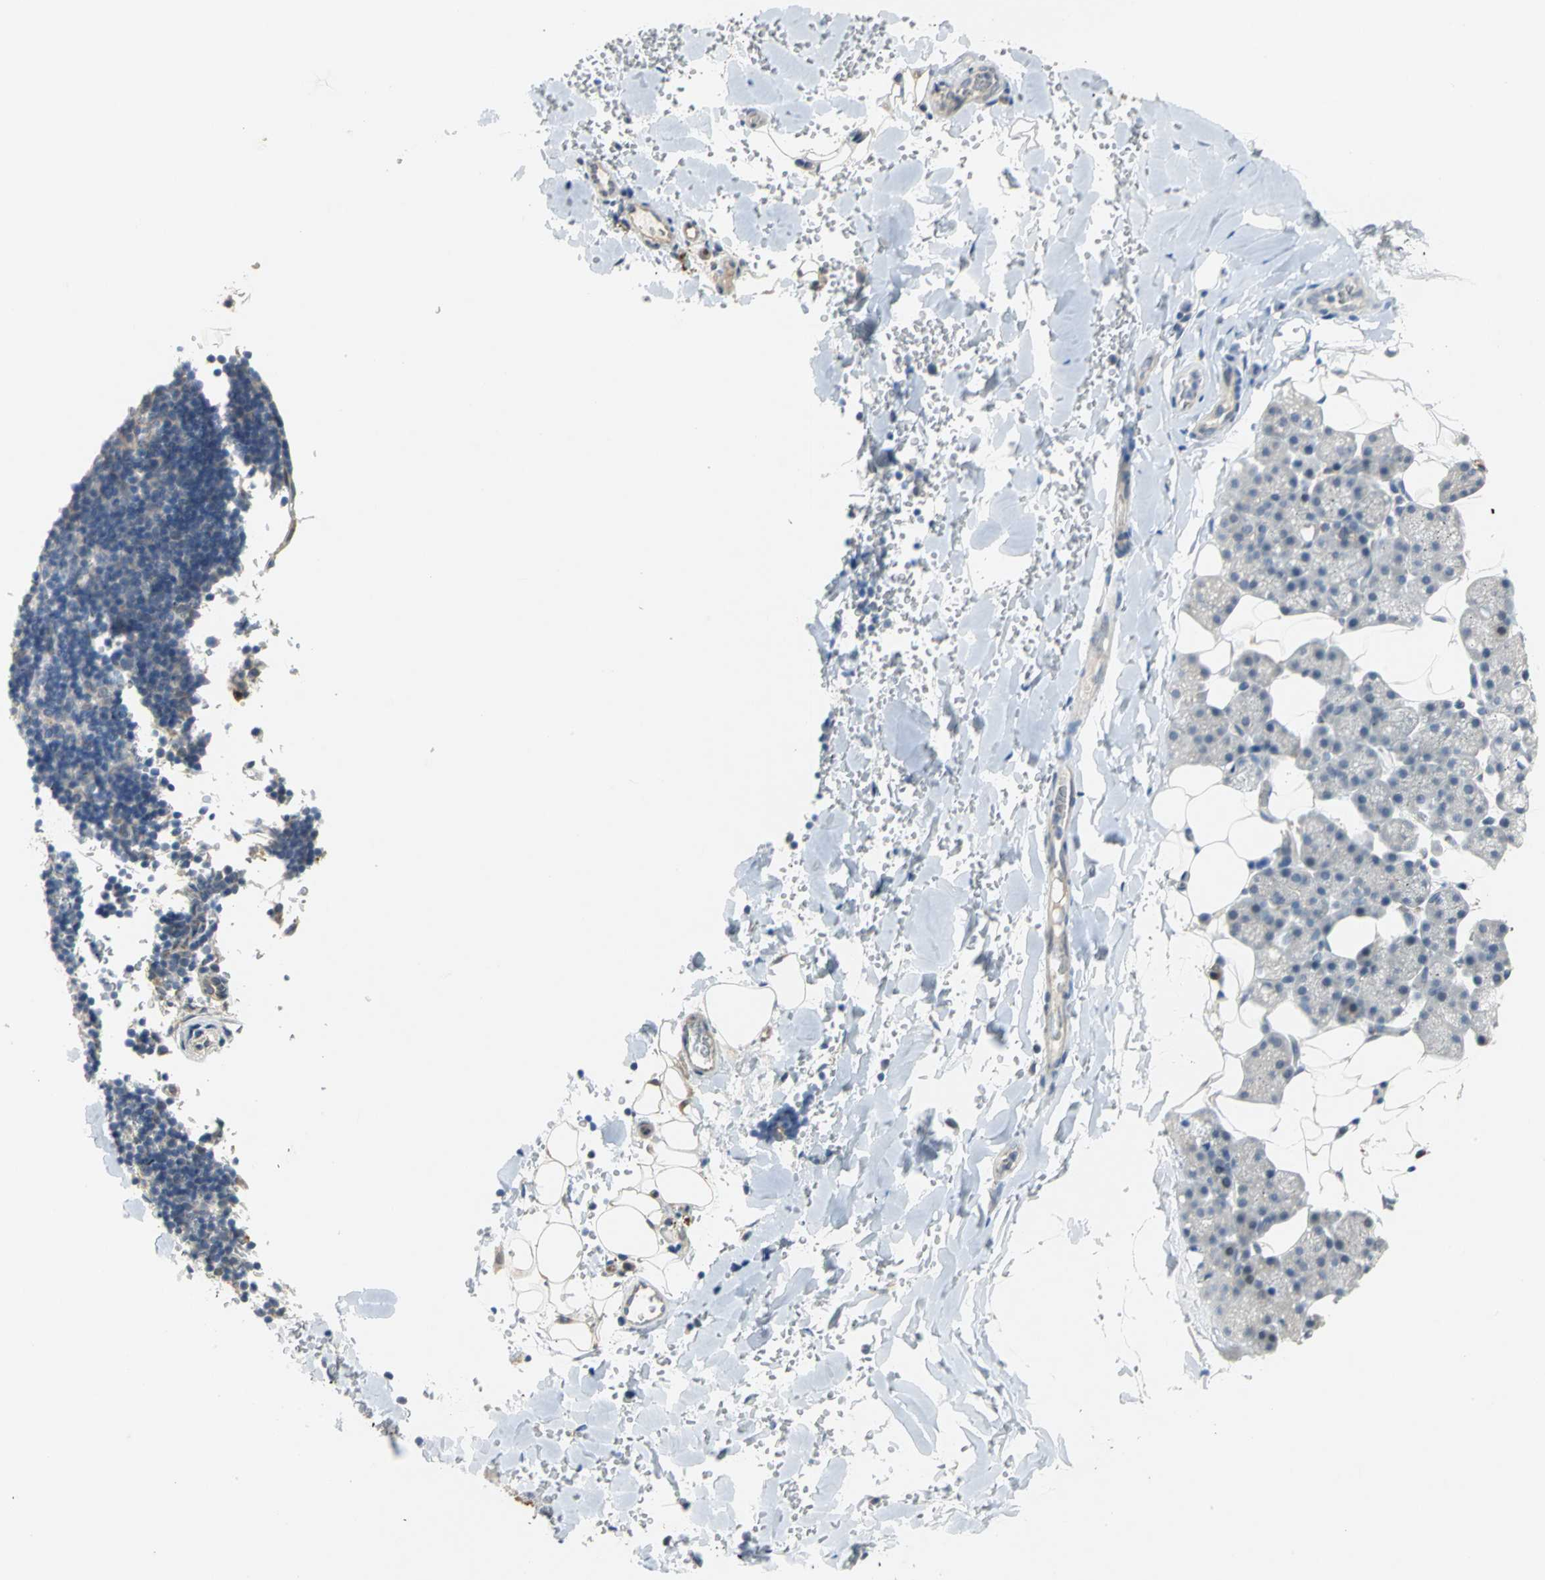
{"staining": {"intensity": "weak", "quantity": "<25%", "location": "cytoplasmic/membranous"}, "tissue": "salivary gland", "cell_type": "Glandular cells", "image_type": "normal", "snomed": [{"axis": "morphology", "description": "Normal tissue, NOS"}, {"axis": "topography", "description": "Lymph node"}, {"axis": "topography", "description": "Salivary gland"}], "caption": "Immunohistochemistry (IHC) of unremarkable human salivary gland demonstrates no expression in glandular cells. (Stains: DAB immunohistochemistry (IHC) with hematoxylin counter stain, Microscopy: brightfield microscopy at high magnification).", "gene": "IL17RB", "patient": {"sex": "male", "age": 8}}